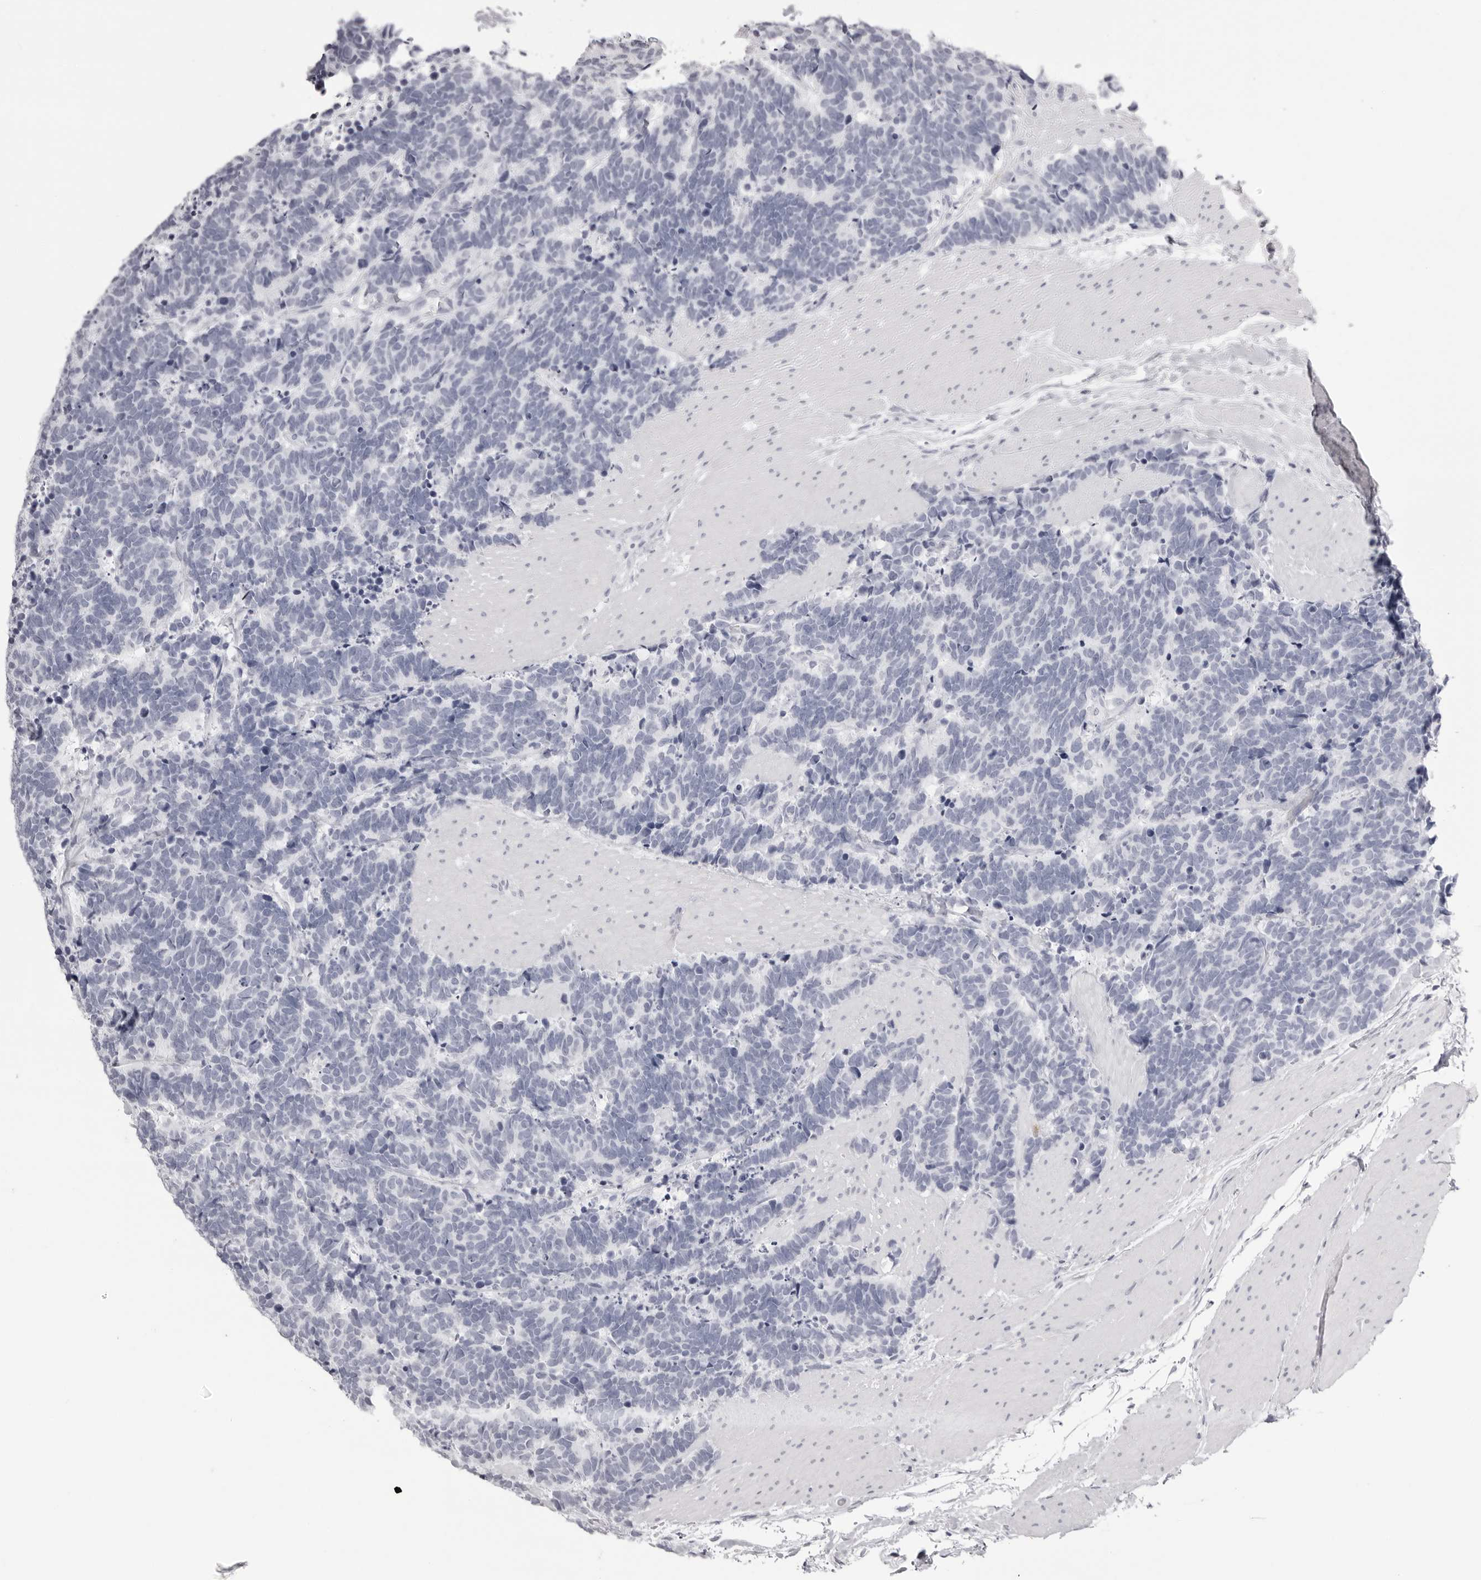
{"staining": {"intensity": "negative", "quantity": "none", "location": "none"}, "tissue": "carcinoid", "cell_type": "Tumor cells", "image_type": "cancer", "snomed": [{"axis": "morphology", "description": "Carcinoma, NOS"}, {"axis": "morphology", "description": "Carcinoid, malignant, NOS"}, {"axis": "topography", "description": "Urinary bladder"}], "caption": "A photomicrograph of human carcinoid is negative for staining in tumor cells.", "gene": "CST1", "patient": {"sex": "male", "age": 57}}